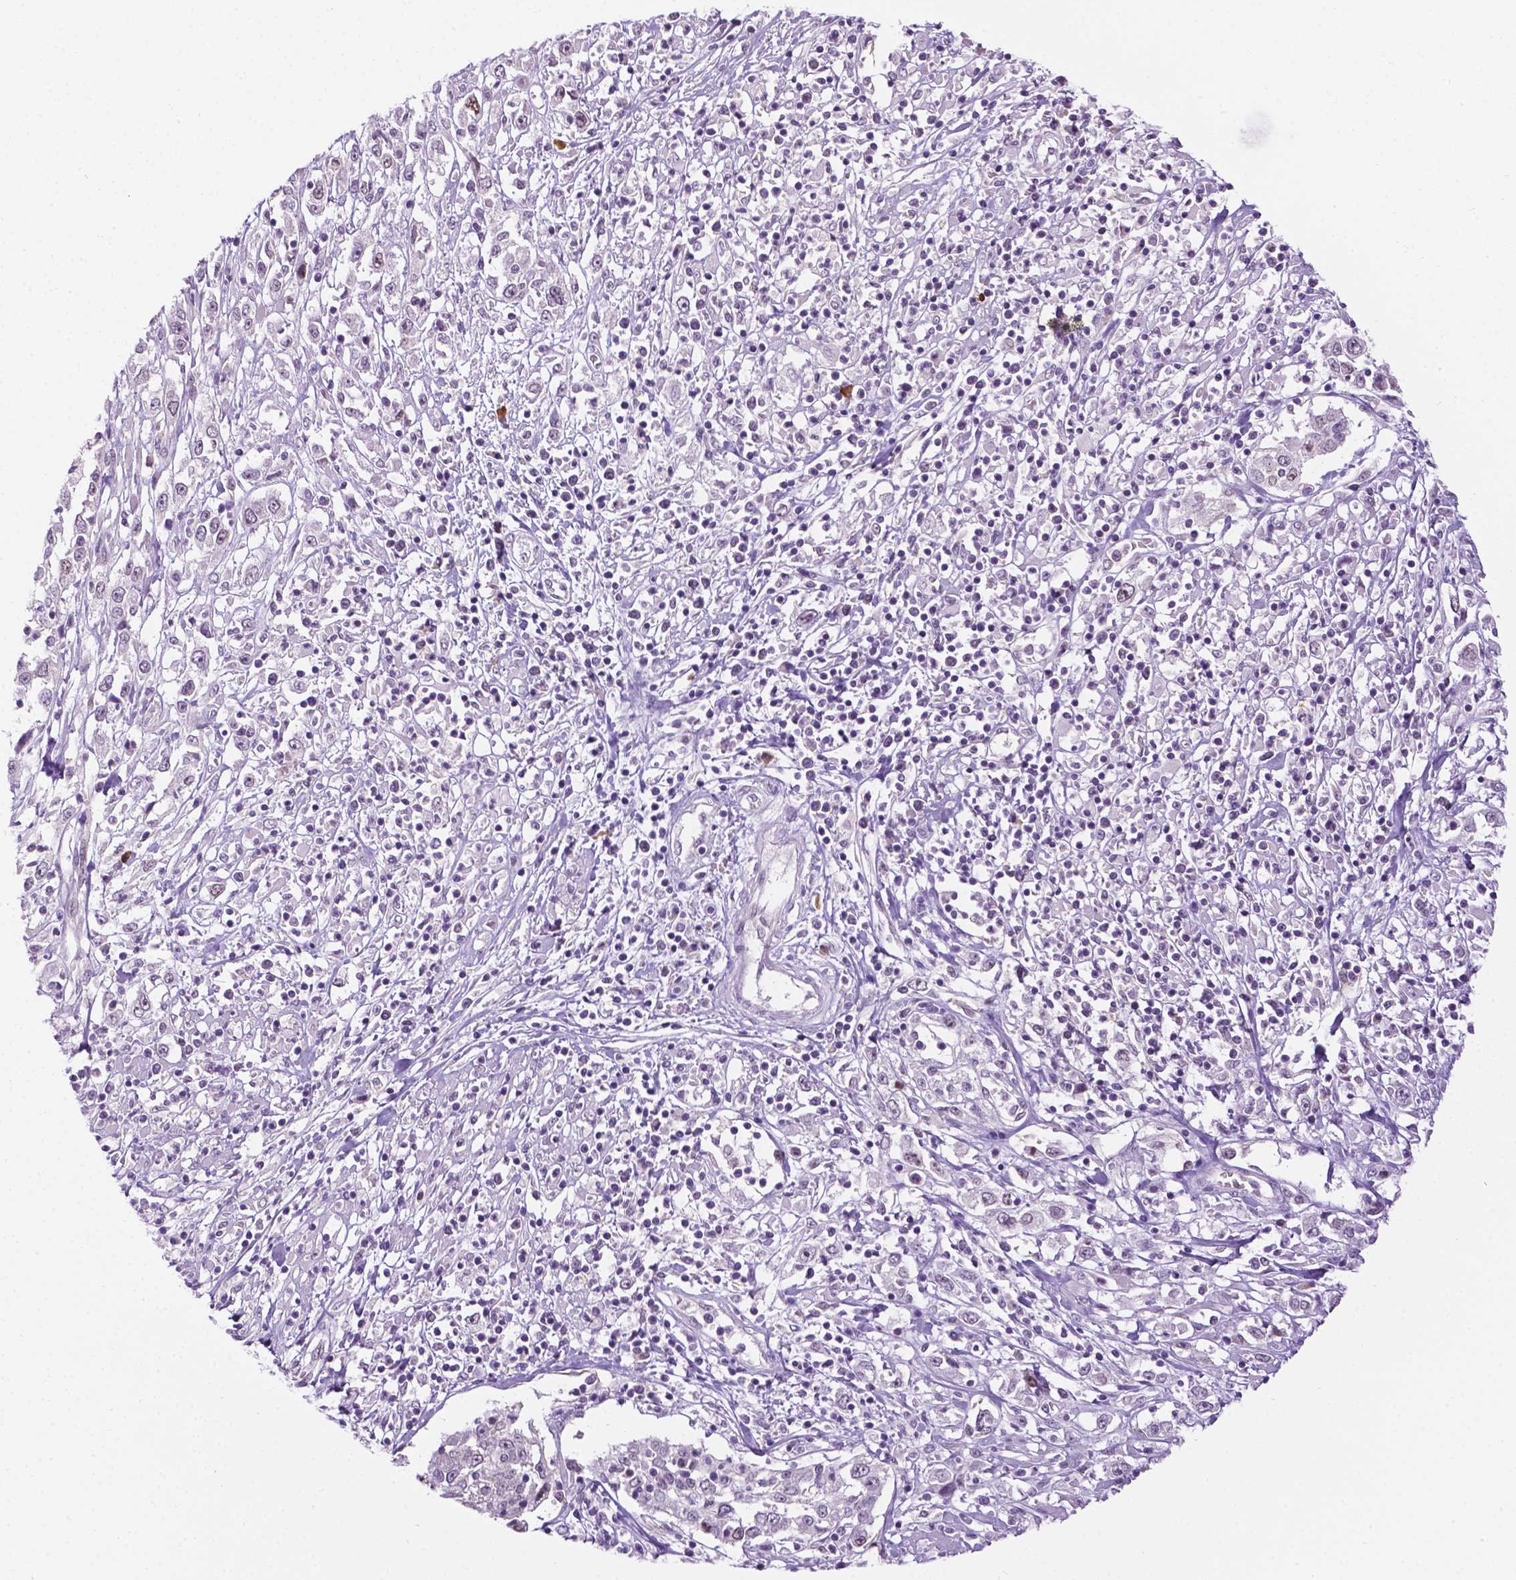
{"staining": {"intensity": "negative", "quantity": "none", "location": "none"}, "tissue": "cervical cancer", "cell_type": "Tumor cells", "image_type": "cancer", "snomed": [{"axis": "morphology", "description": "Adenocarcinoma, NOS"}, {"axis": "topography", "description": "Cervix"}], "caption": "Immunohistochemistry (IHC) of human cervical cancer (adenocarcinoma) displays no expression in tumor cells.", "gene": "DENND4A", "patient": {"sex": "female", "age": 40}}